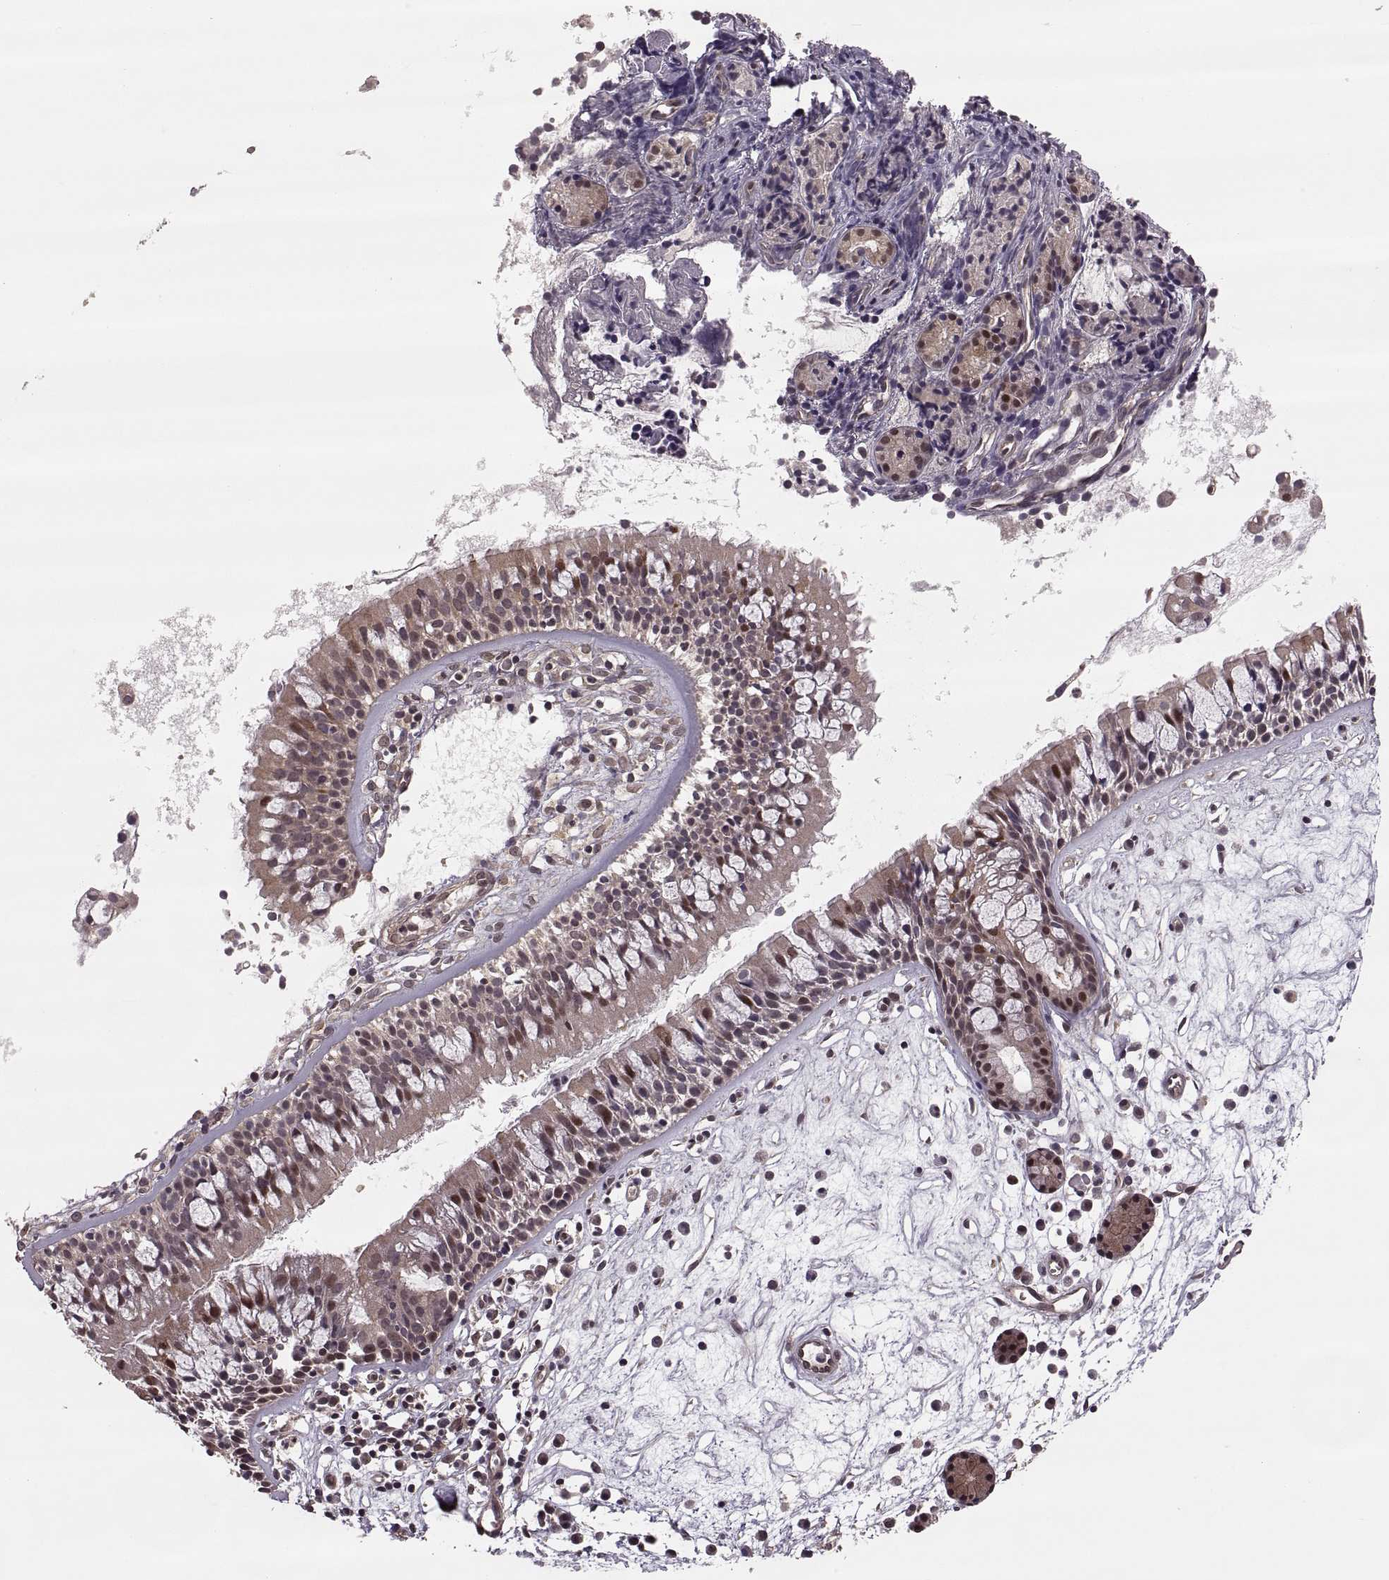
{"staining": {"intensity": "moderate", "quantity": "25%-75%", "location": "nuclear"}, "tissue": "nasopharynx", "cell_type": "Respiratory epithelial cells", "image_type": "normal", "snomed": [{"axis": "morphology", "description": "Normal tissue, NOS"}, {"axis": "topography", "description": "Nasopharynx"}], "caption": "The photomicrograph demonstrates immunohistochemical staining of benign nasopharynx. There is moderate nuclear positivity is identified in about 25%-75% of respiratory epithelial cells. (Brightfield microscopy of DAB IHC at high magnification).", "gene": "DEDD", "patient": {"sex": "female", "age": 68}}